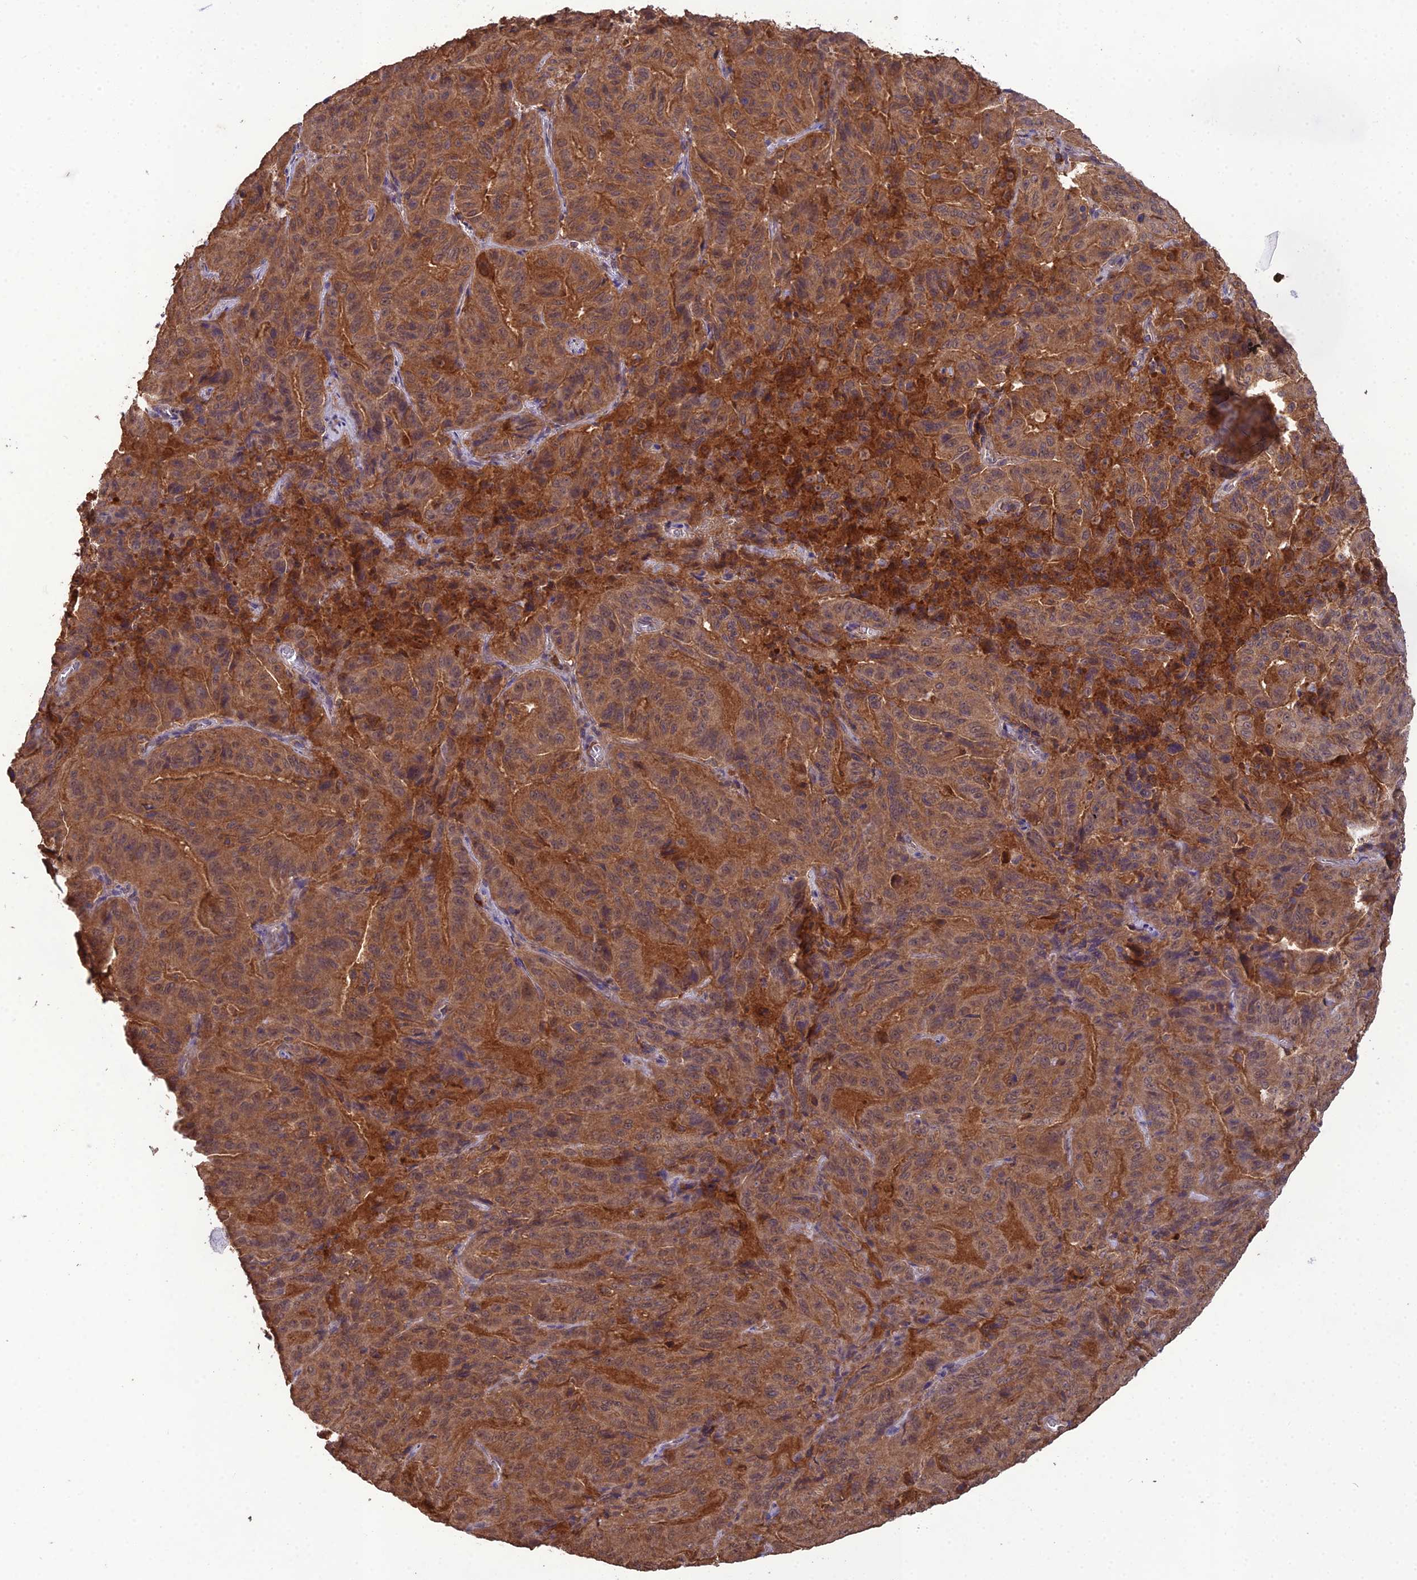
{"staining": {"intensity": "moderate", "quantity": ">75%", "location": "cytoplasmic/membranous"}, "tissue": "pancreatic cancer", "cell_type": "Tumor cells", "image_type": "cancer", "snomed": [{"axis": "morphology", "description": "Adenocarcinoma, NOS"}, {"axis": "topography", "description": "Pancreas"}], "caption": "The photomicrograph displays a brown stain indicating the presence of a protein in the cytoplasmic/membranous of tumor cells in pancreatic adenocarcinoma.", "gene": "TMEM258", "patient": {"sex": "male", "age": 63}}